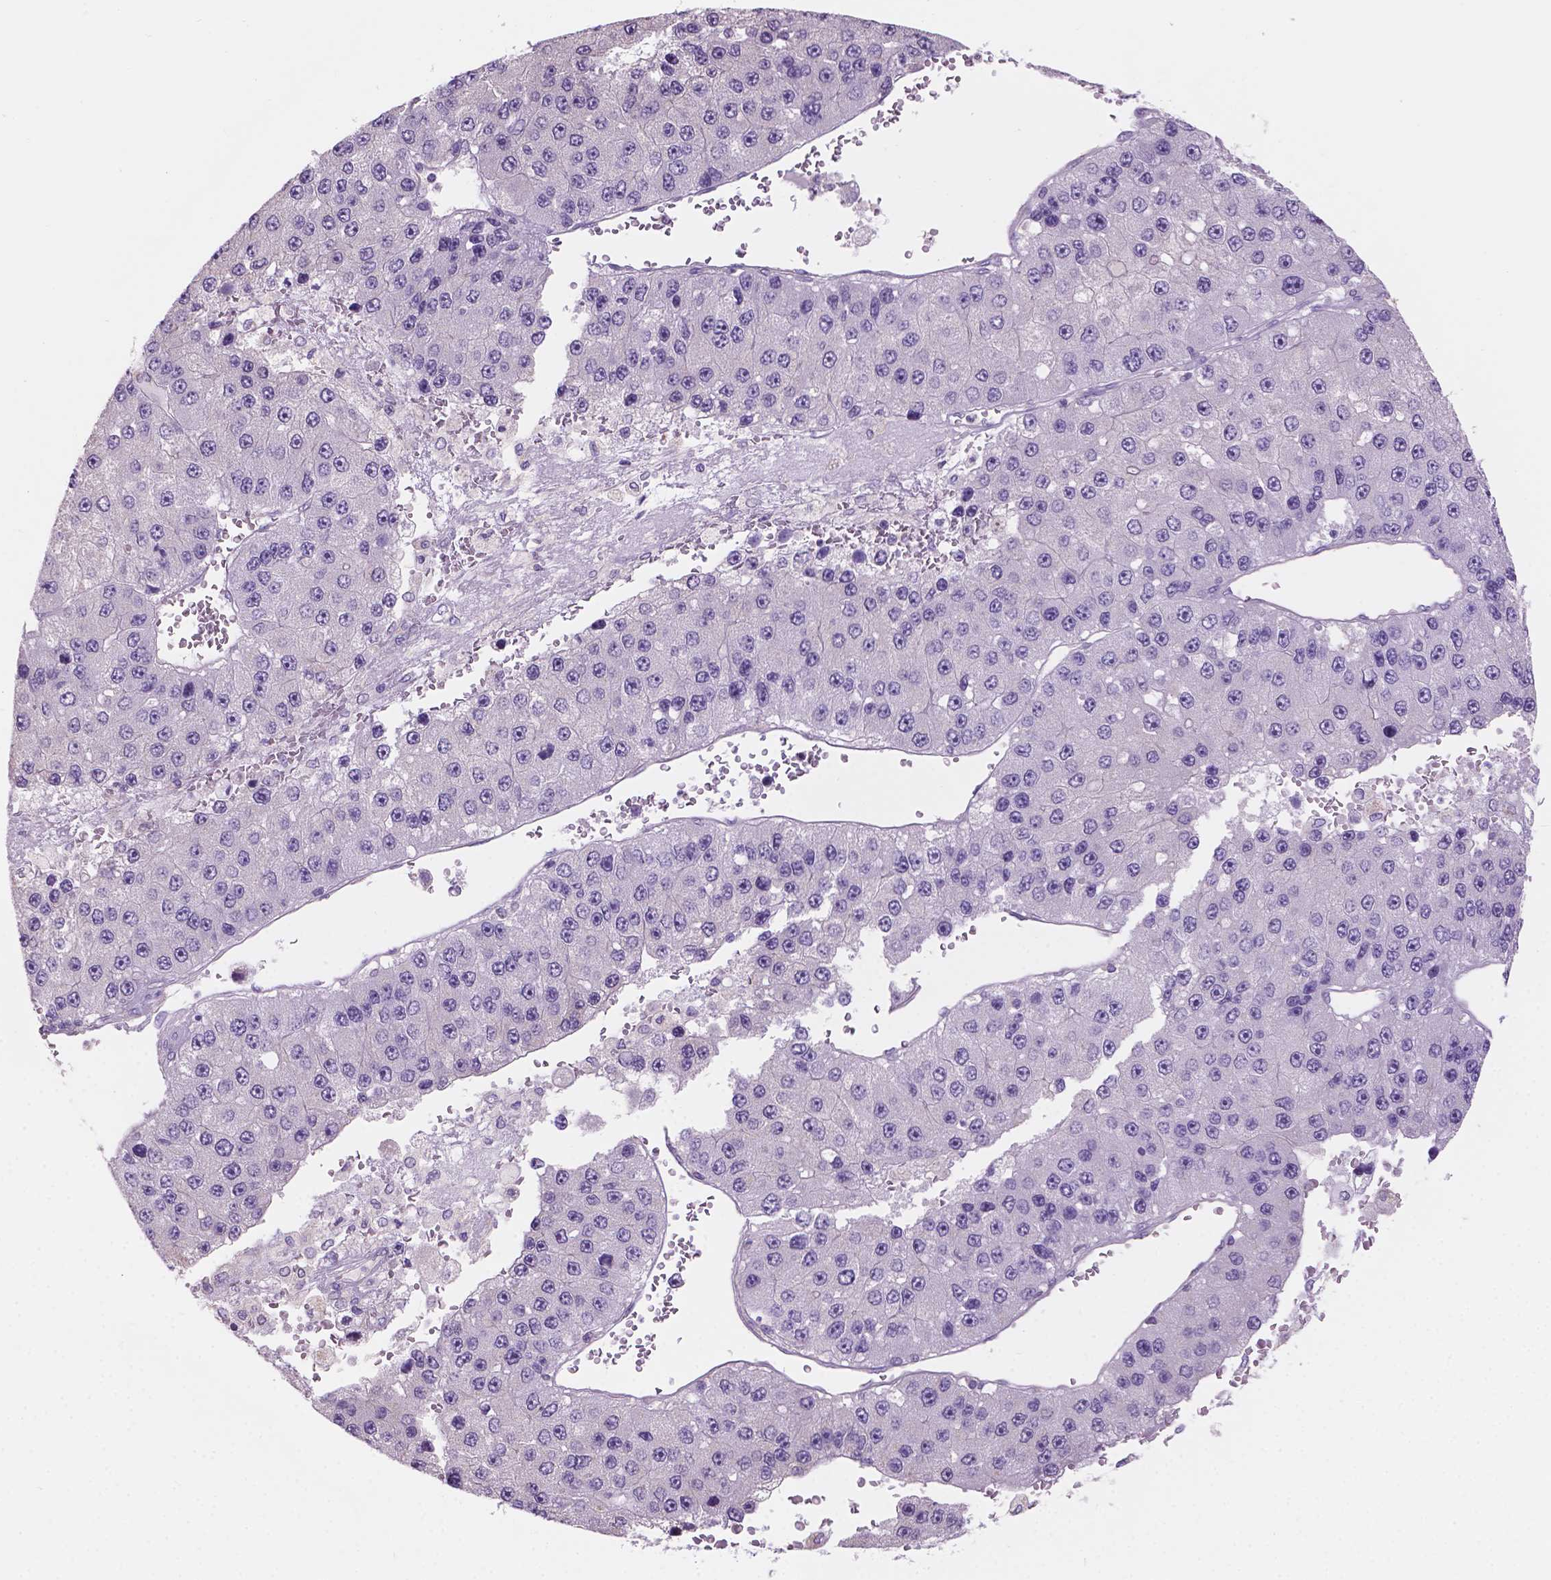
{"staining": {"intensity": "negative", "quantity": "none", "location": "none"}, "tissue": "liver cancer", "cell_type": "Tumor cells", "image_type": "cancer", "snomed": [{"axis": "morphology", "description": "Carcinoma, Hepatocellular, NOS"}, {"axis": "topography", "description": "Liver"}], "caption": "There is no significant expression in tumor cells of liver cancer (hepatocellular carcinoma).", "gene": "SBSN", "patient": {"sex": "female", "age": 73}}